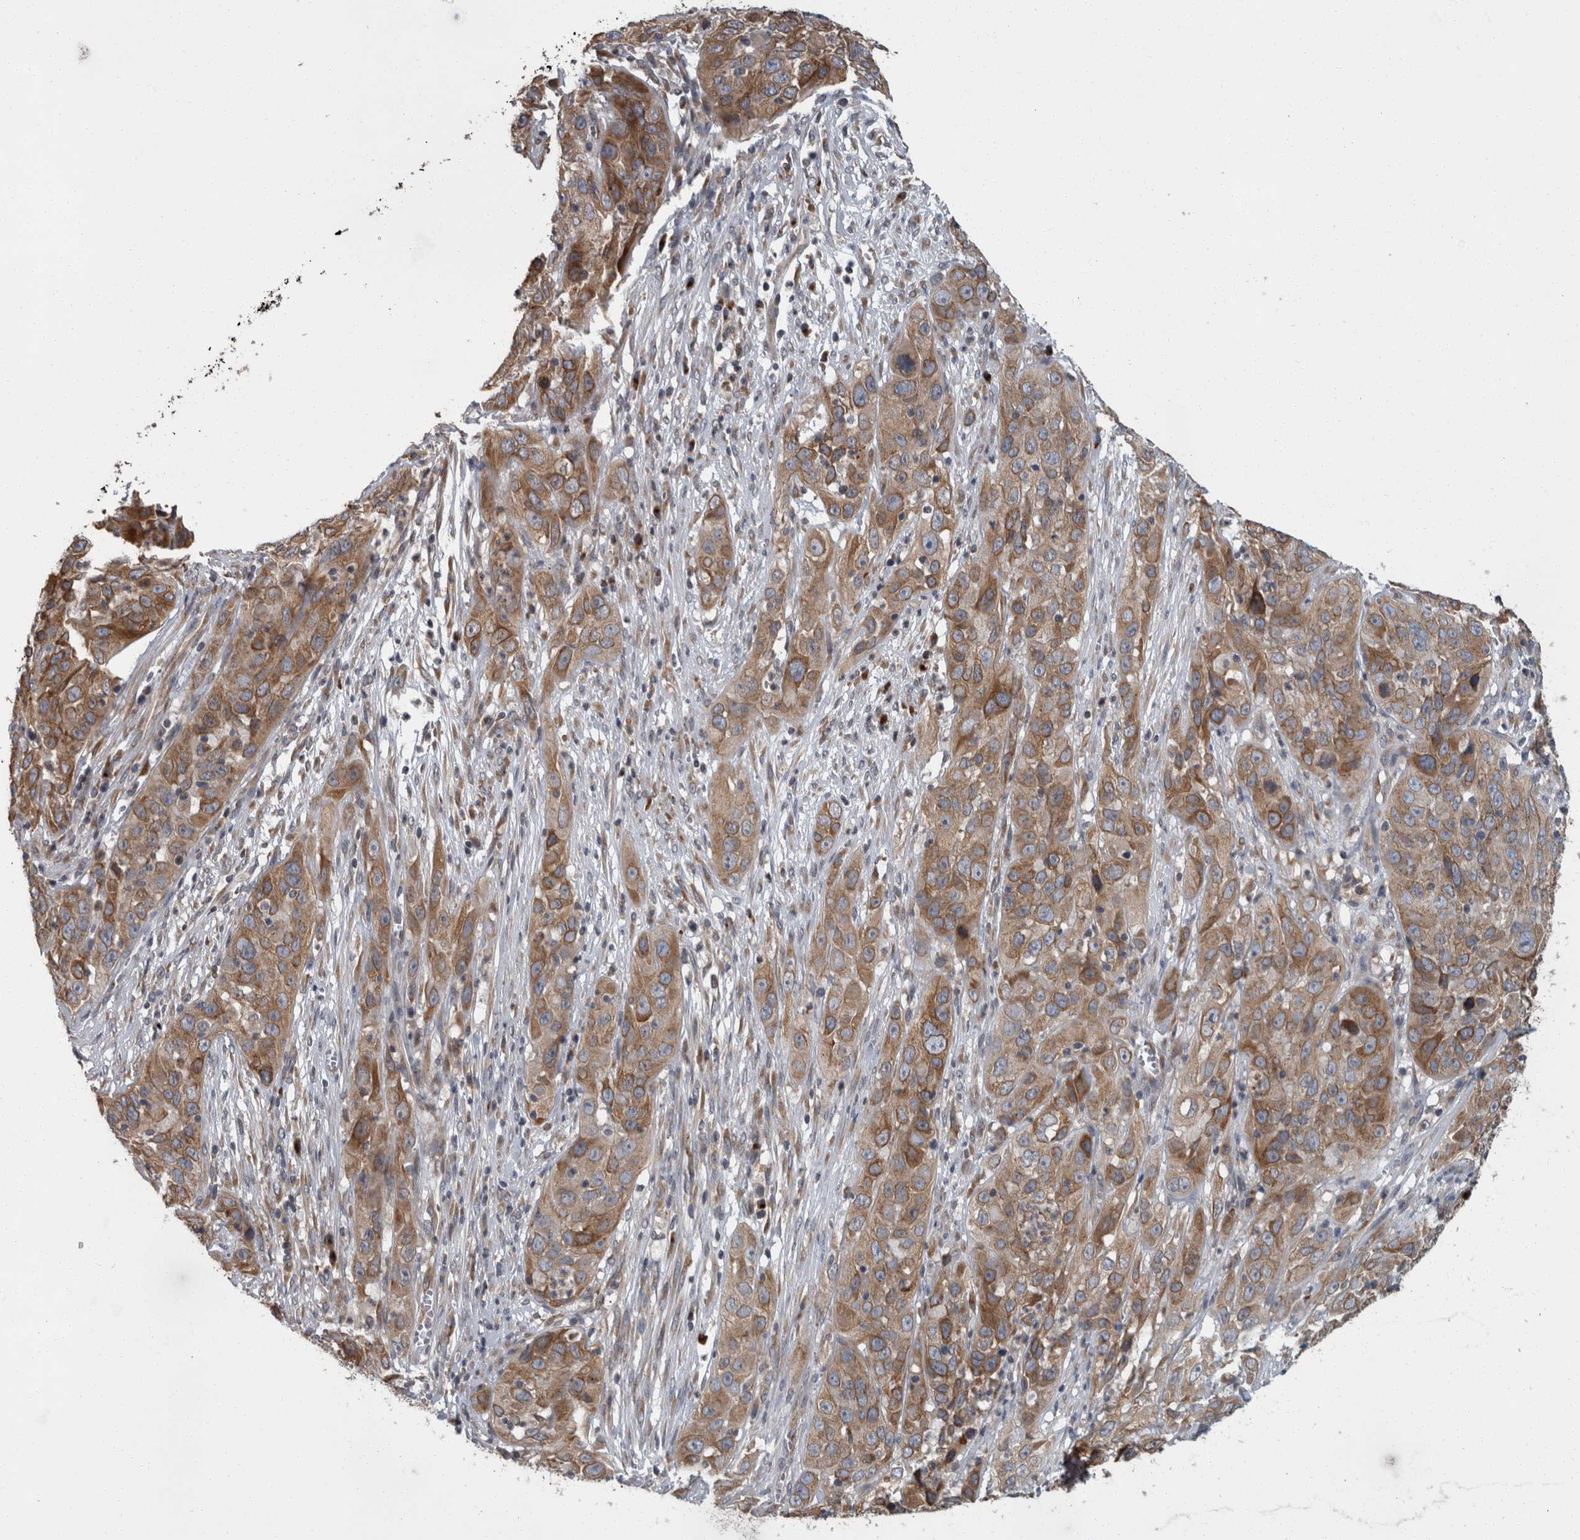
{"staining": {"intensity": "moderate", "quantity": ">75%", "location": "cytoplasmic/membranous"}, "tissue": "cervical cancer", "cell_type": "Tumor cells", "image_type": "cancer", "snomed": [{"axis": "morphology", "description": "Squamous cell carcinoma, NOS"}, {"axis": "topography", "description": "Cervix"}], "caption": "DAB (3,3'-diaminobenzidine) immunohistochemical staining of cervical cancer reveals moderate cytoplasmic/membranous protein expression in about >75% of tumor cells. The protein of interest is stained brown, and the nuclei are stained in blue (DAB (3,3'-diaminobenzidine) IHC with brightfield microscopy, high magnification).", "gene": "LMAN2L", "patient": {"sex": "female", "age": 32}}